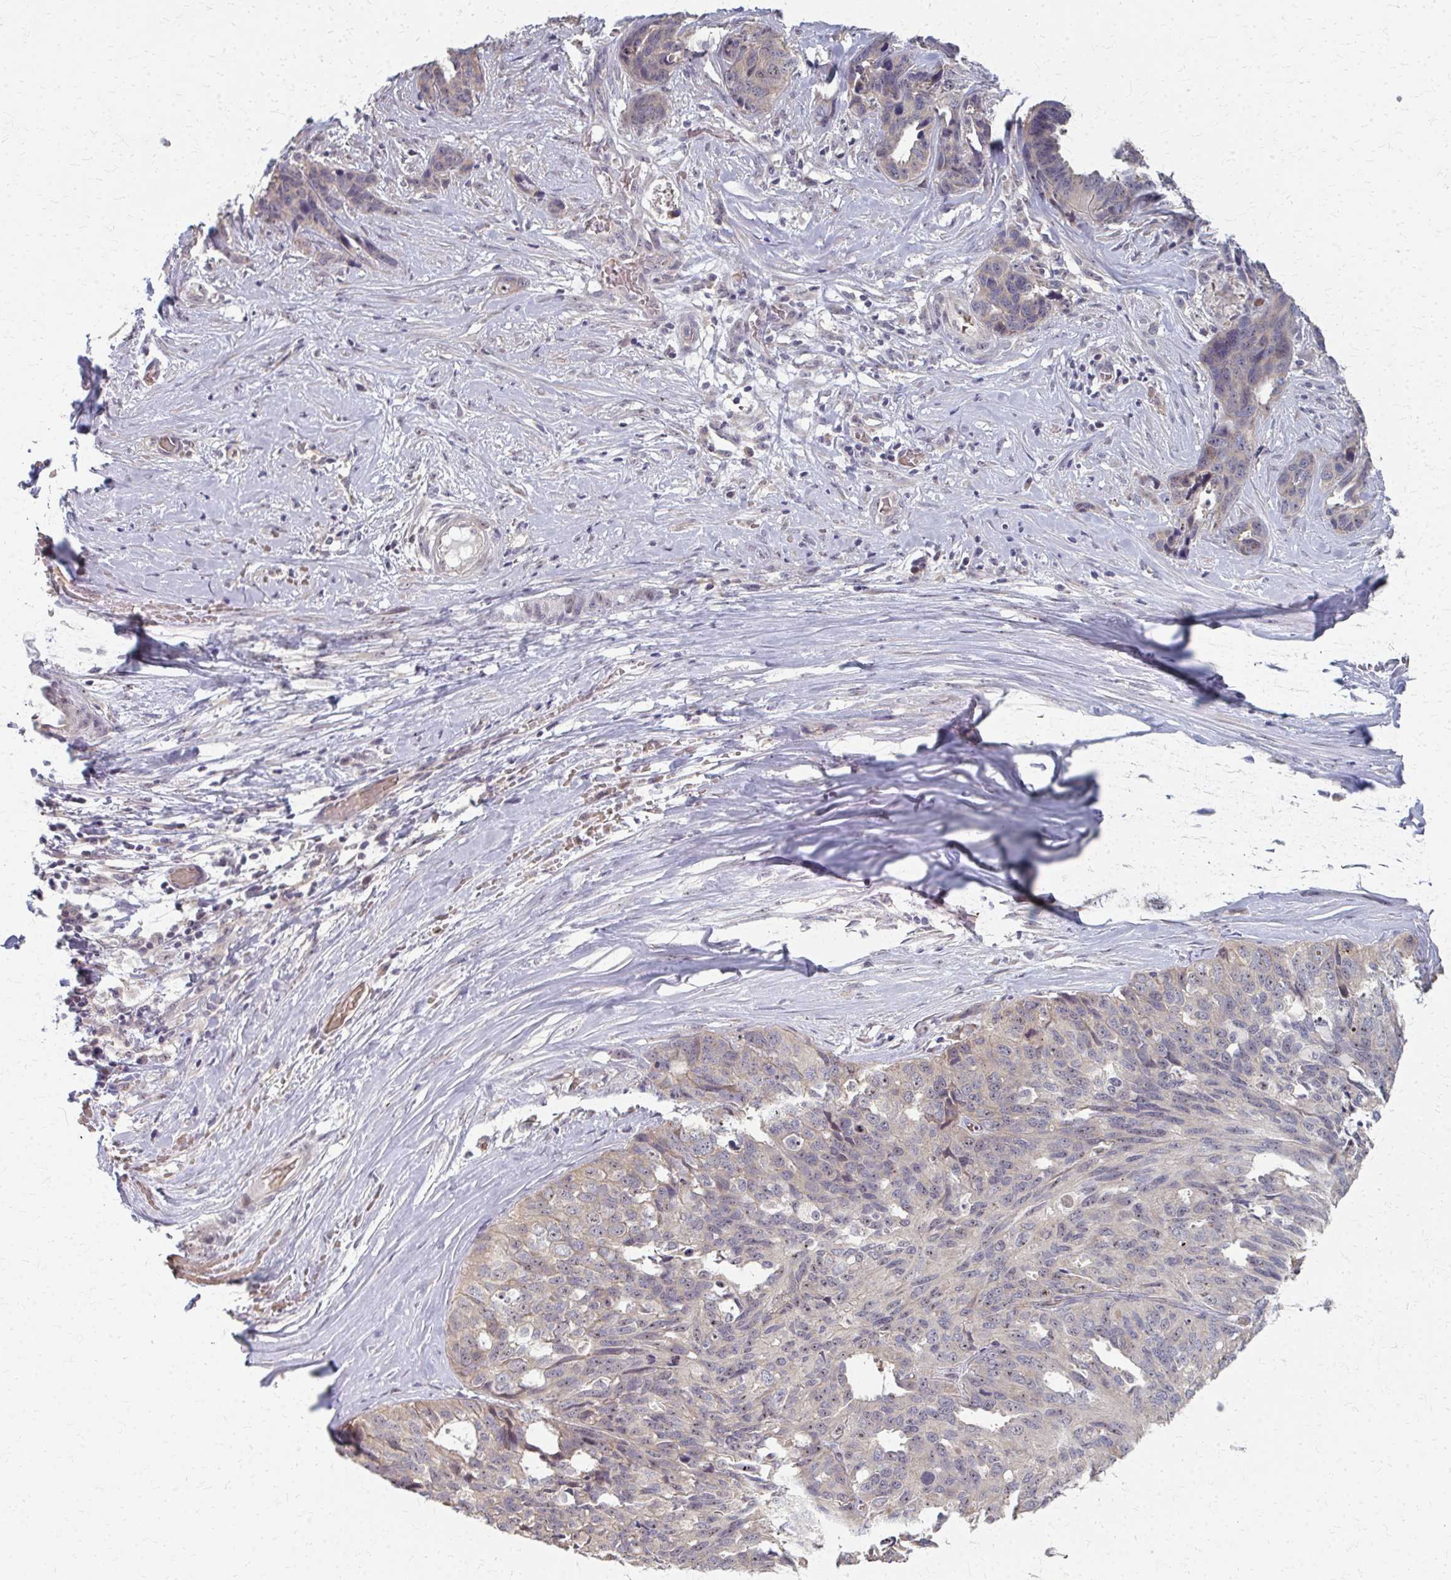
{"staining": {"intensity": "weak", "quantity": ">75%", "location": "cytoplasmic/membranous"}, "tissue": "ovarian cancer", "cell_type": "Tumor cells", "image_type": "cancer", "snomed": [{"axis": "morphology", "description": "Cystadenocarcinoma, serous, NOS"}, {"axis": "topography", "description": "Ovary"}], "caption": "Ovarian serous cystadenocarcinoma stained with immunohistochemistry (IHC) exhibits weak cytoplasmic/membranous staining in about >75% of tumor cells. (Brightfield microscopy of DAB IHC at high magnification).", "gene": "NUDT16", "patient": {"sex": "female", "age": 64}}